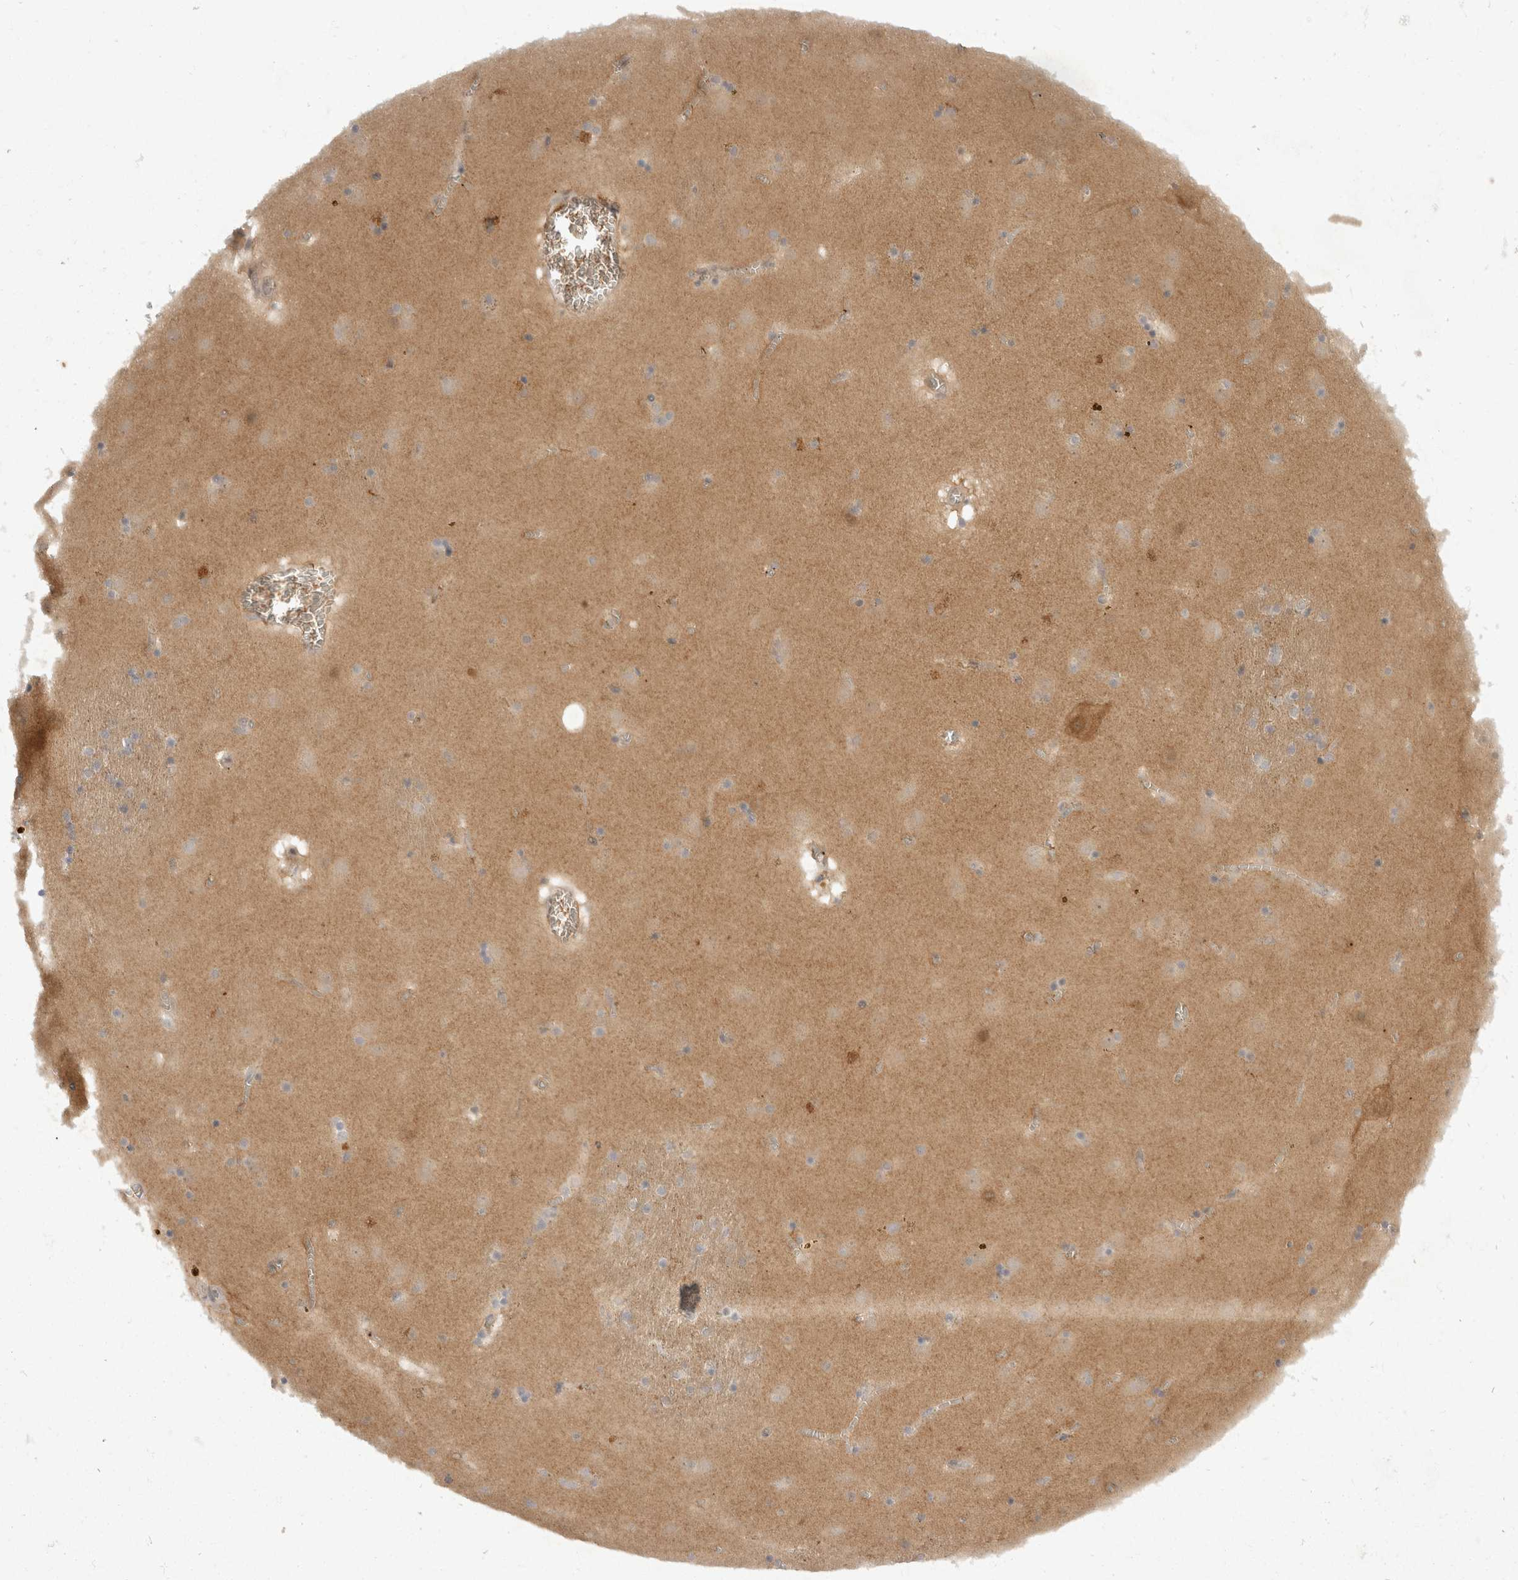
{"staining": {"intensity": "negative", "quantity": "none", "location": "none"}, "tissue": "caudate", "cell_type": "Glial cells", "image_type": "normal", "snomed": [{"axis": "morphology", "description": "Normal tissue, NOS"}, {"axis": "topography", "description": "Lateral ventricle wall"}], "caption": "Immunohistochemistry (IHC) micrograph of normal caudate: caudate stained with DAB (3,3'-diaminobenzidine) shows no significant protein positivity in glial cells. (DAB IHC visualized using brightfield microscopy, high magnification).", "gene": "TOM1L2", "patient": {"sex": "male", "age": 70}}